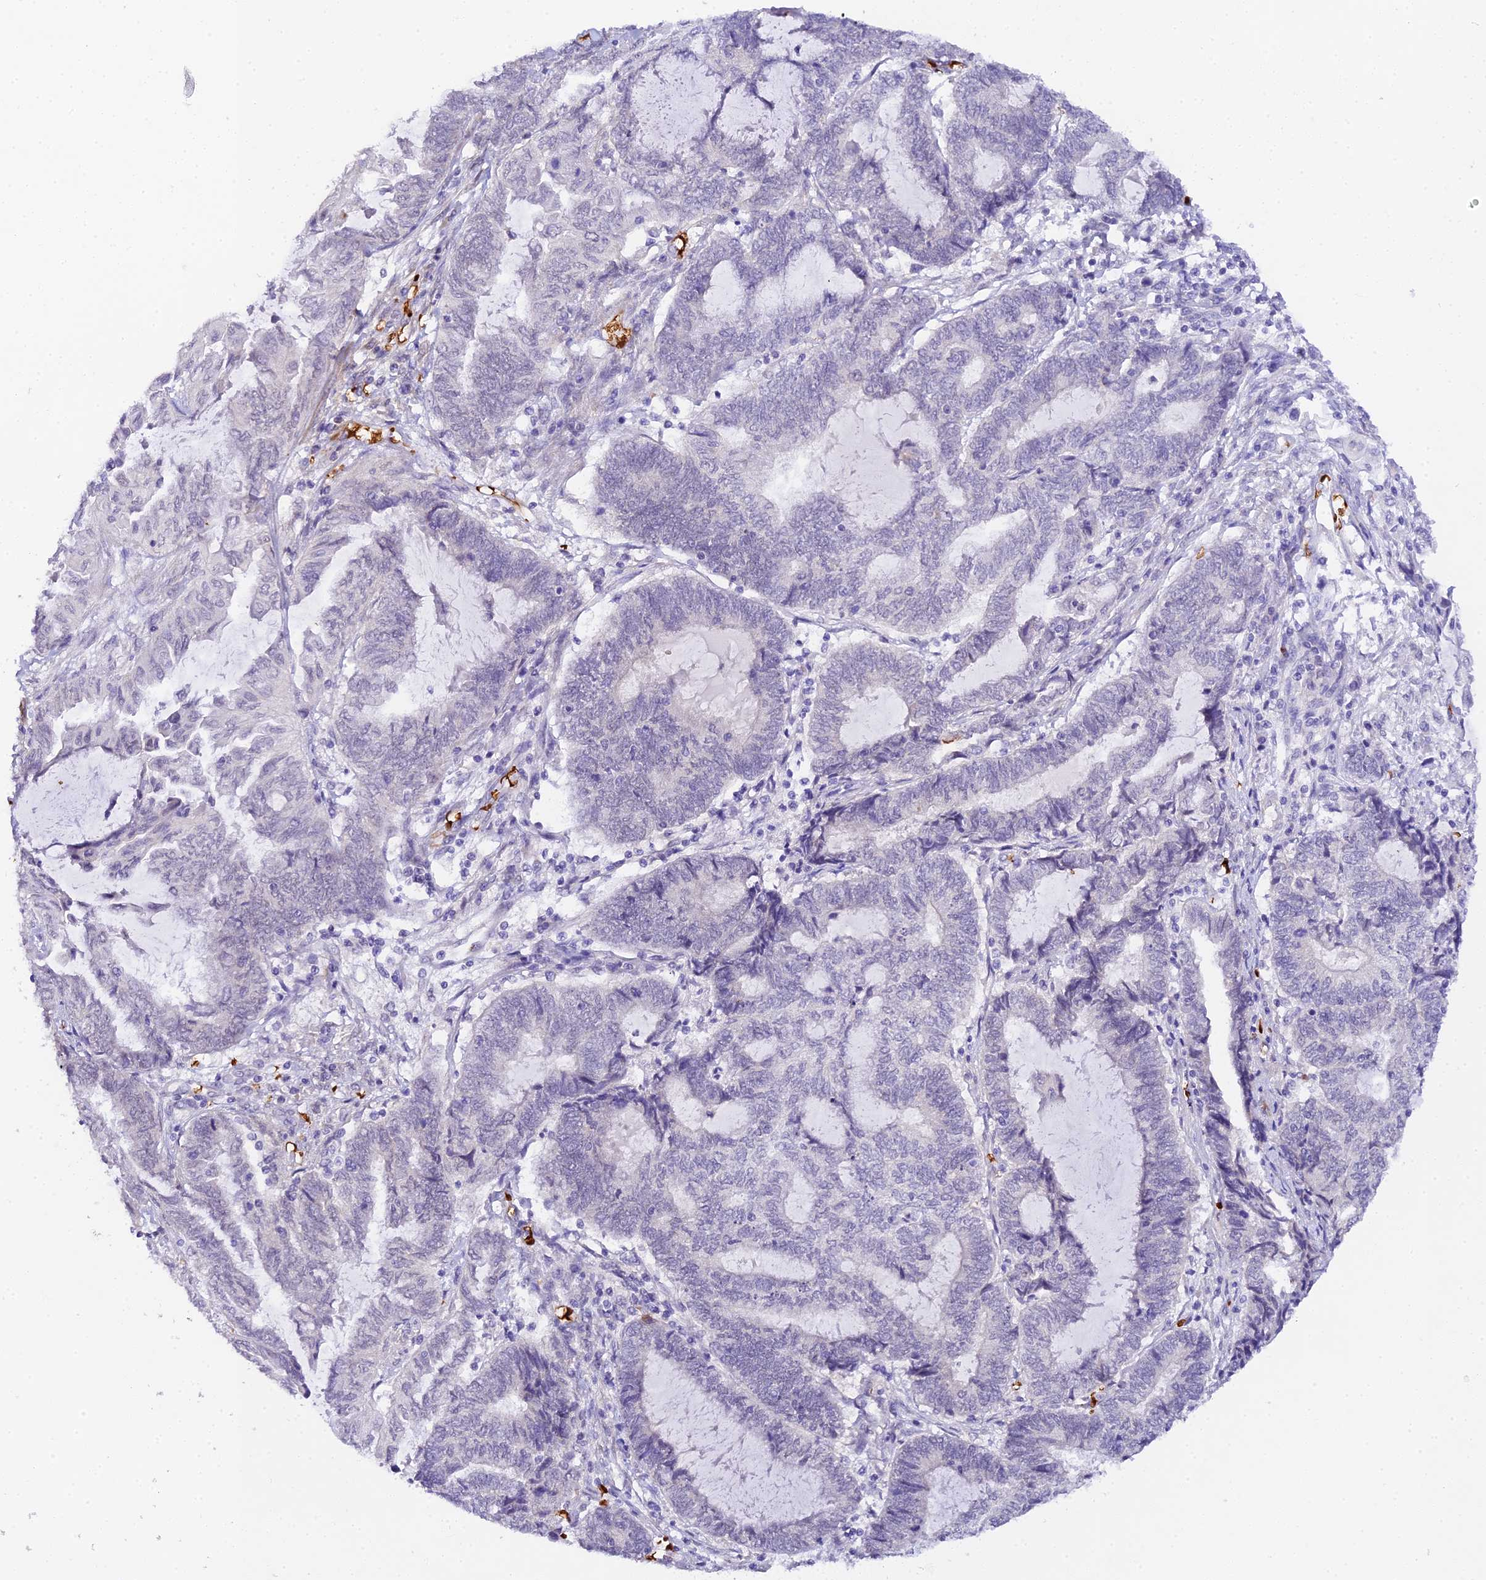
{"staining": {"intensity": "negative", "quantity": "none", "location": "none"}, "tissue": "endometrial cancer", "cell_type": "Tumor cells", "image_type": "cancer", "snomed": [{"axis": "morphology", "description": "Adenocarcinoma, NOS"}, {"axis": "topography", "description": "Uterus"}, {"axis": "topography", "description": "Endometrium"}], "caption": "This is an immunohistochemistry image of adenocarcinoma (endometrial). There is no positivity in tumor cells.", "gene": "CFAP45", "patient": {"sex": "female", "age": 70}}